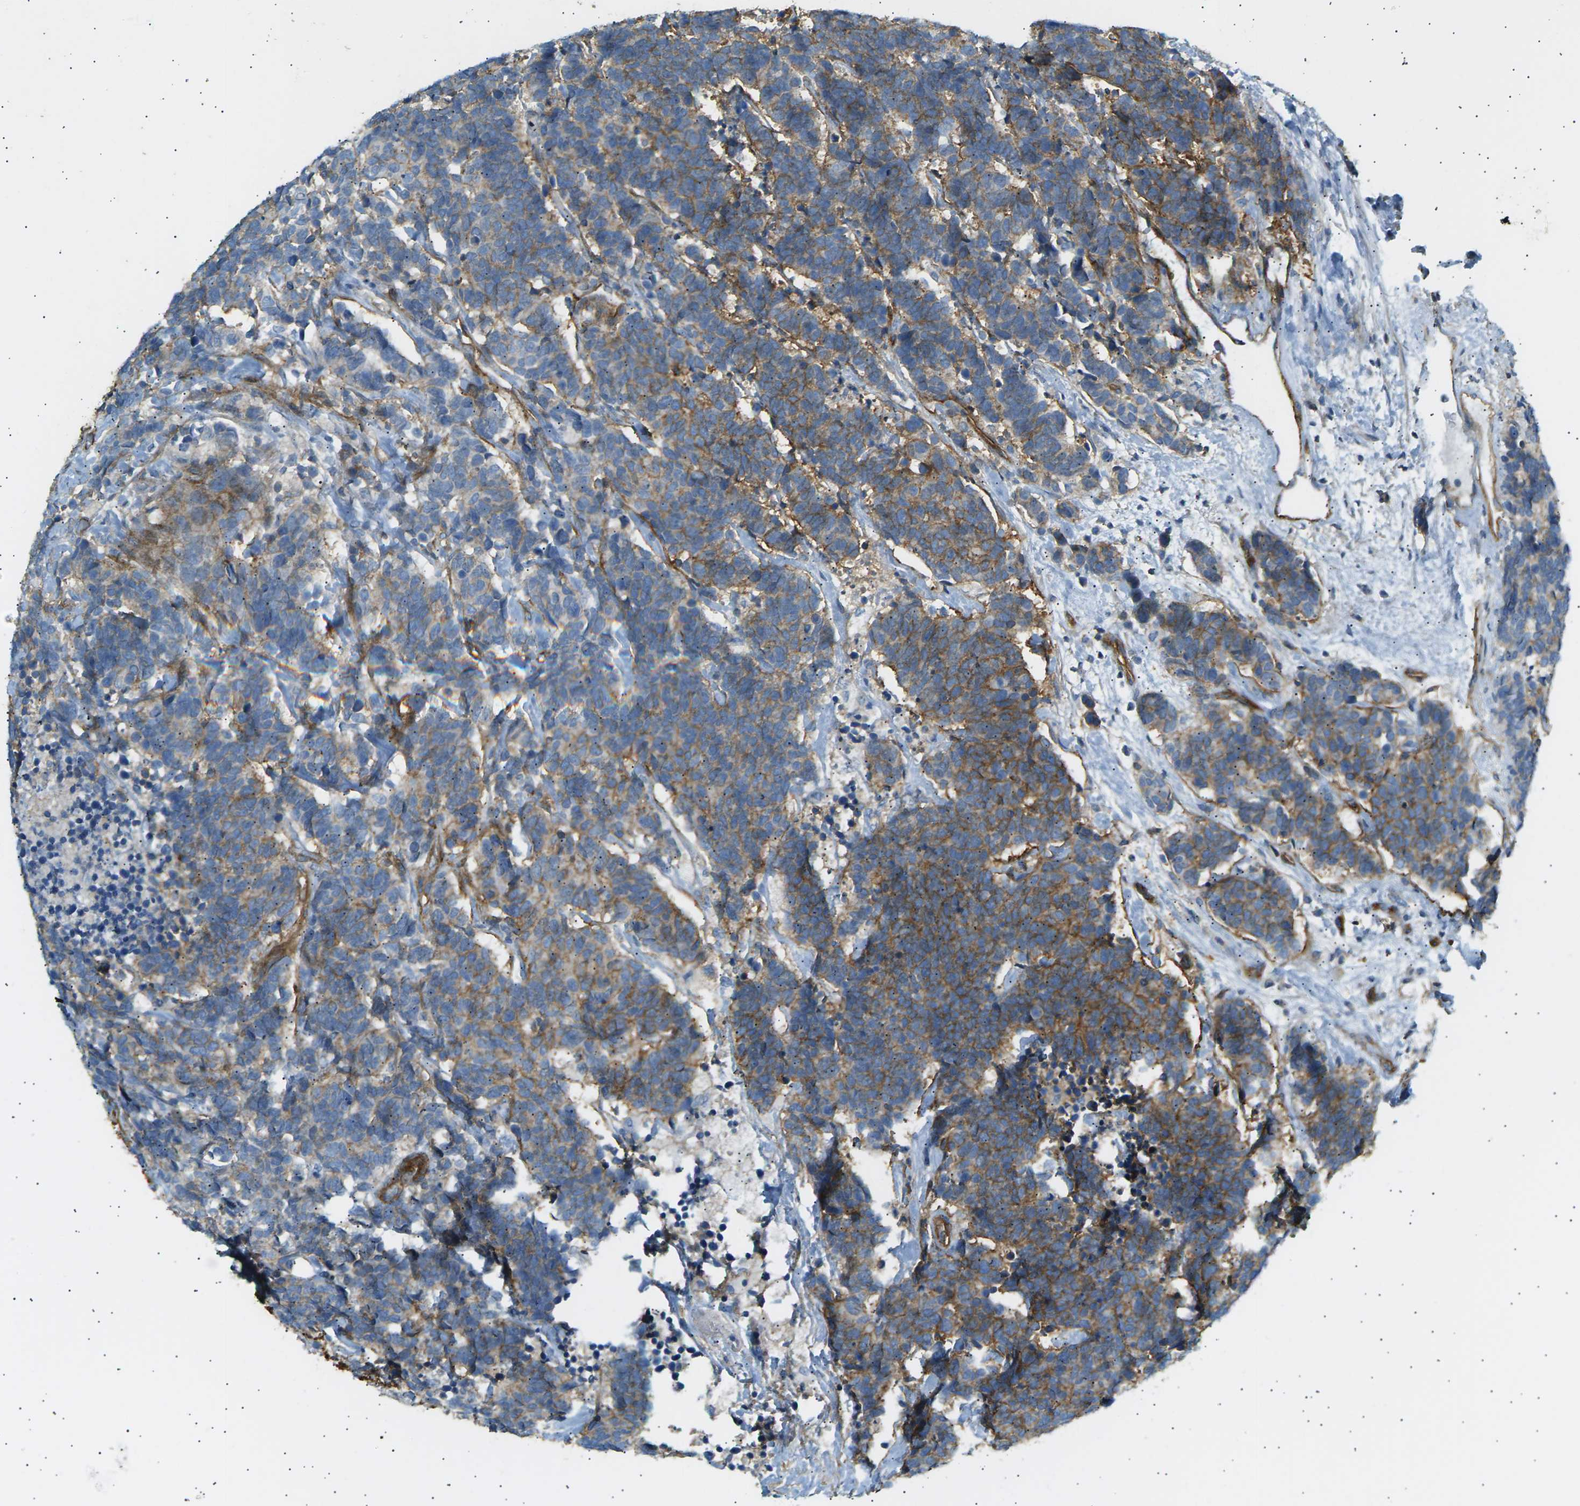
{"staining": {"intensity": "moderate", "quantity": ">75%", "location": "cytoplasmic/membranous"}, "tissue": "carcinoid", "cell_type": "Tumor cells", "image_type": "cancer", "snomed": [{"axis": "morphology", "description": "Carcinoma, NOS"}, {"axis": "morphology", "description": "Carcinoid, malignant, NOS"}, {"axis": "topography", "description": "Urinary bladder"}], "caption": "A brown stain labels moderate cytoplasmic/membranous expression of a protein in human carcinoid tumor cells. The protein is shown in brown color, while the nuclei are stained blue.", "gene": "ATP2B4", "patient": {"sex": "male", "age": 57}}